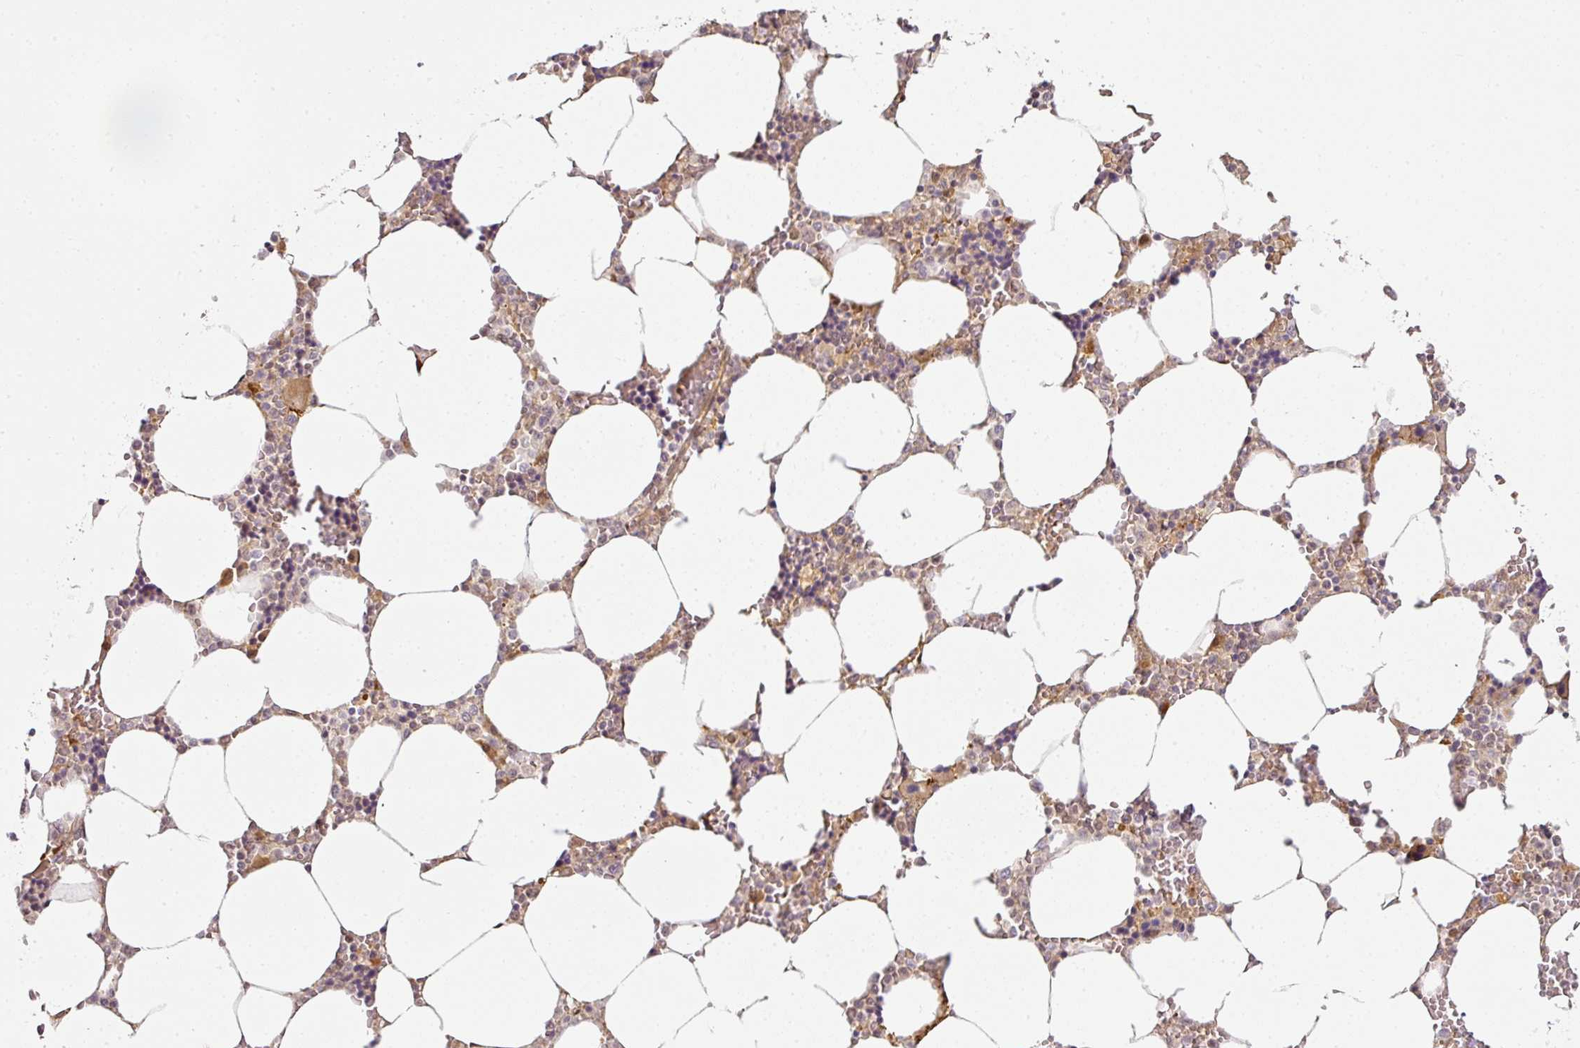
{"staining": {"intensity": "weak", "quantity": "<25%", "location": "cytoplasmic/membranous"}, "tissue": "bone marrow", "cell_type": "Hematopoietic cells", "image_type": "normal", "snomed": [{"axis": "morphology", "description": "Normal tissue, NOS"}, {"axis": "topography", "description": "Bone marrow"}], "caption": "The micrograph reveals no significant expression in hematopoietic cells of bone marrow. (DAB IHC, high magnification).", "gene": "ANKRD18A", "patient": {"sex": "male", "age": 64}}